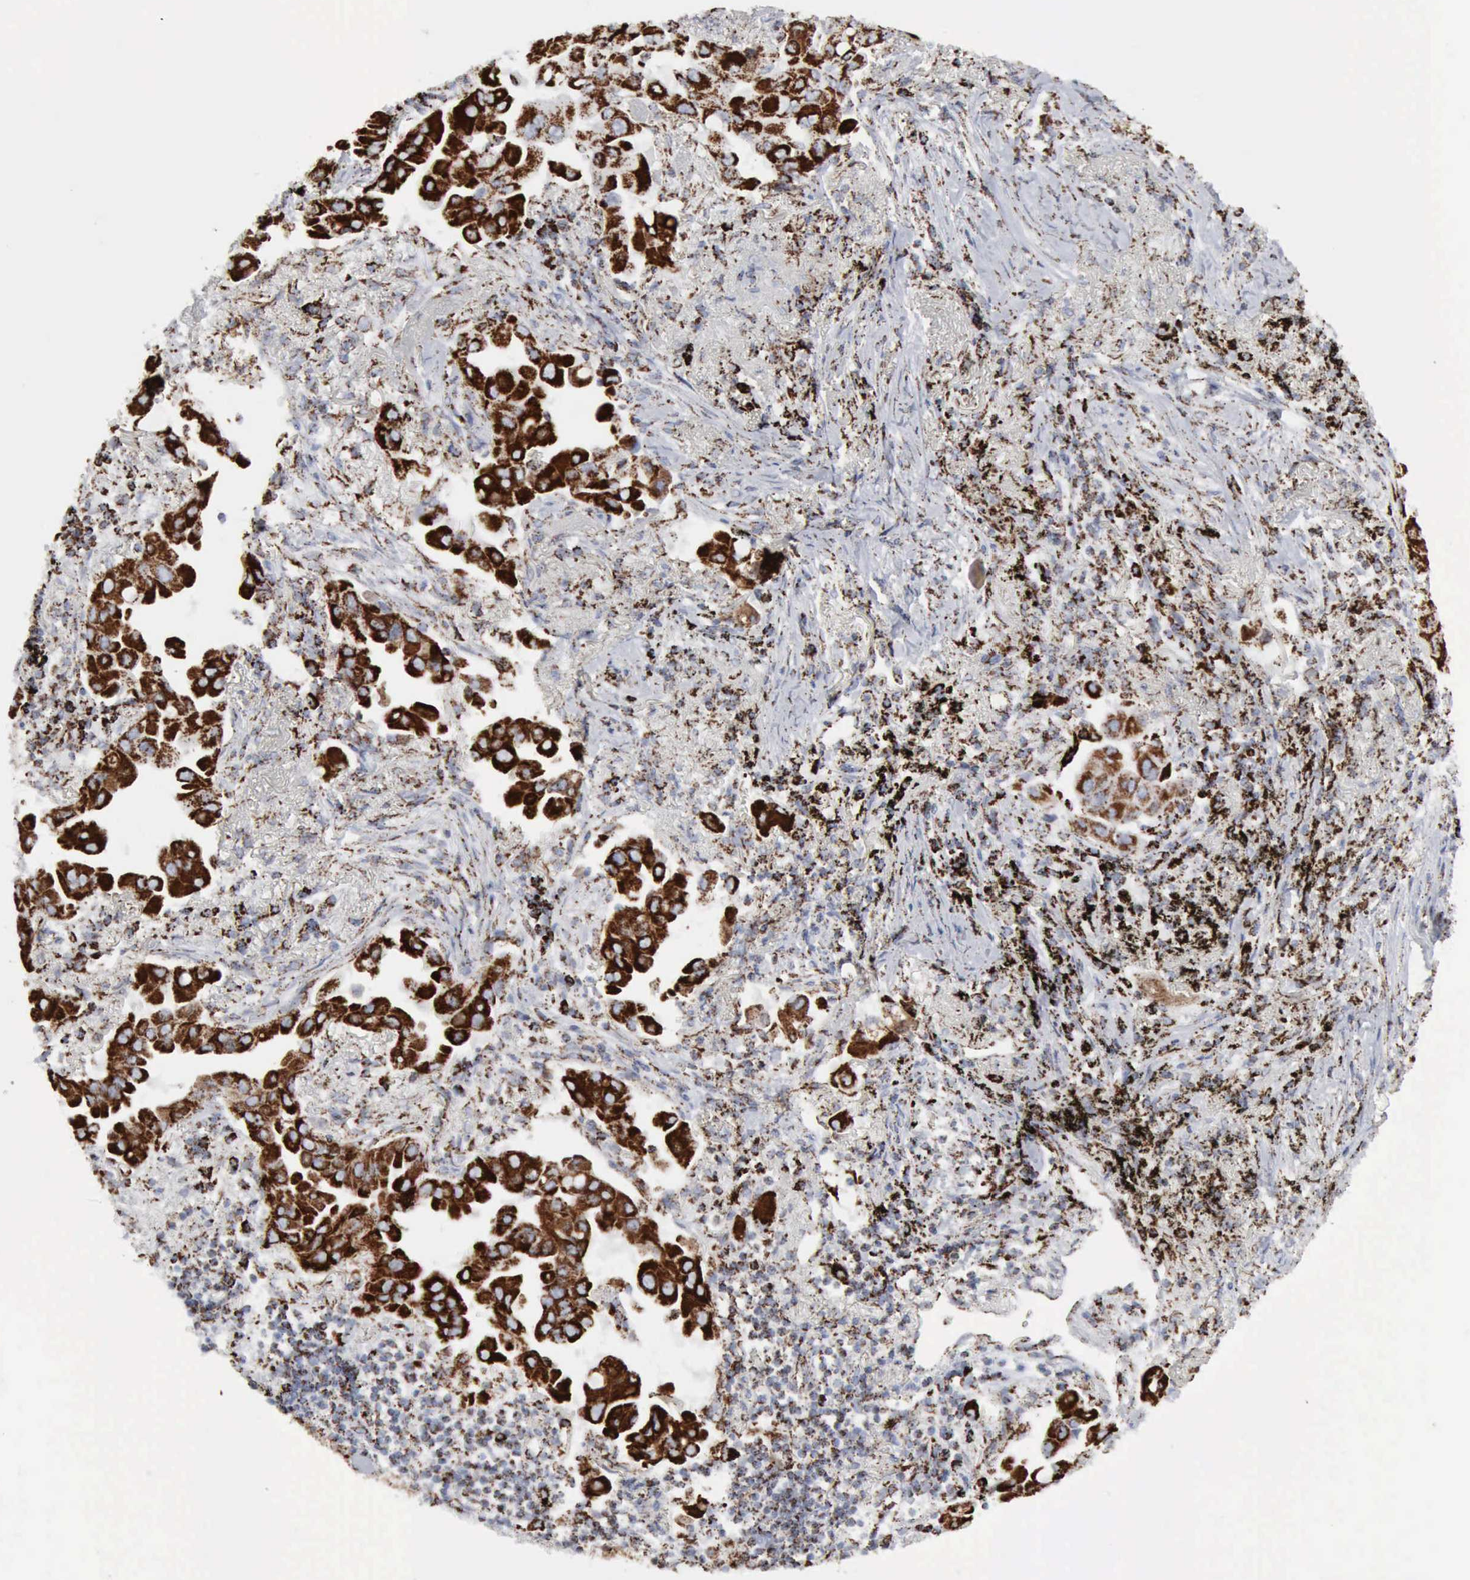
{"staining": {"intensity": "strong", "quantity": ">75%", "location": "cytoplasmic/membranous"}, "tissue": "lung cancer", "cell_type": "Tumor cells", "image_type": "cancer", "snomed": [{"axis": "morphology", "description": "Adenocarcinoma, NOS"}, {"axis": "topography", "description": "Lung"}], "caption": "Immunohistochemical staining of human lung cancer (adenocarcinoma) reveals high levels of strong cytoplasmic/membranous protein expression in about >75% of tumor cells.", "gene": "ACO2", "patient": {"sex": "male", "age": 68}}